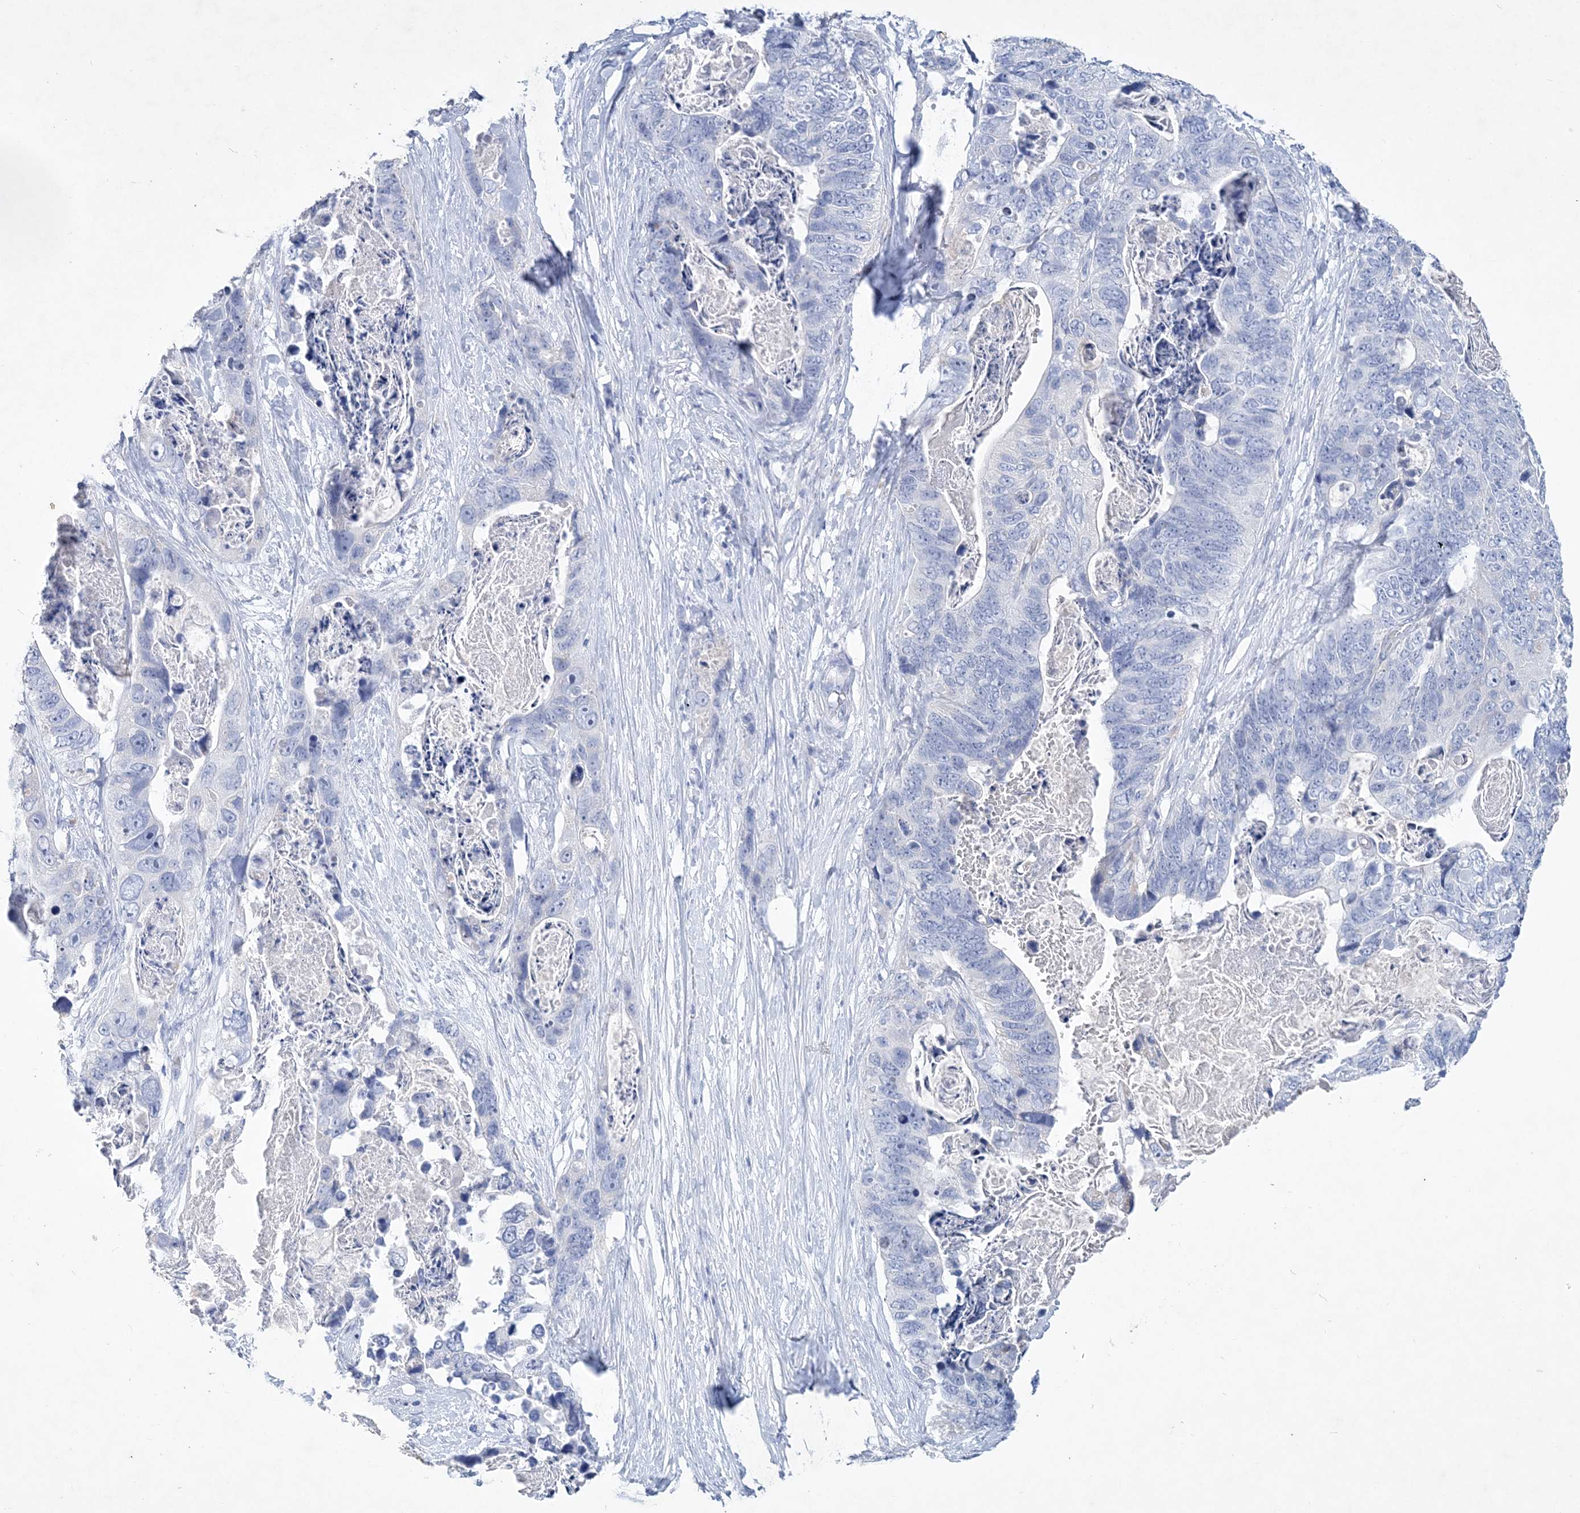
{"staining": {"intensity": "negative", "quantity": "none", "location": "none"}, "tissue": "stomach cancer", "cell_type": "Tumor cells", "image_type": "cancer", "snomed": [{"axis": "morphology", "description": "Adenocarcinoma, NOS"}, {"axis": "topography", "description": "Stomach"}], "caption": "A histopathology image of human stomach adenocarcinoma is negative for staining in tumor cells. (Immunohistochemistry (ihc), brightfield microscopy, high magnification).", "gene": "COPS8", "patient": {"sex": "female", "age": 89}}